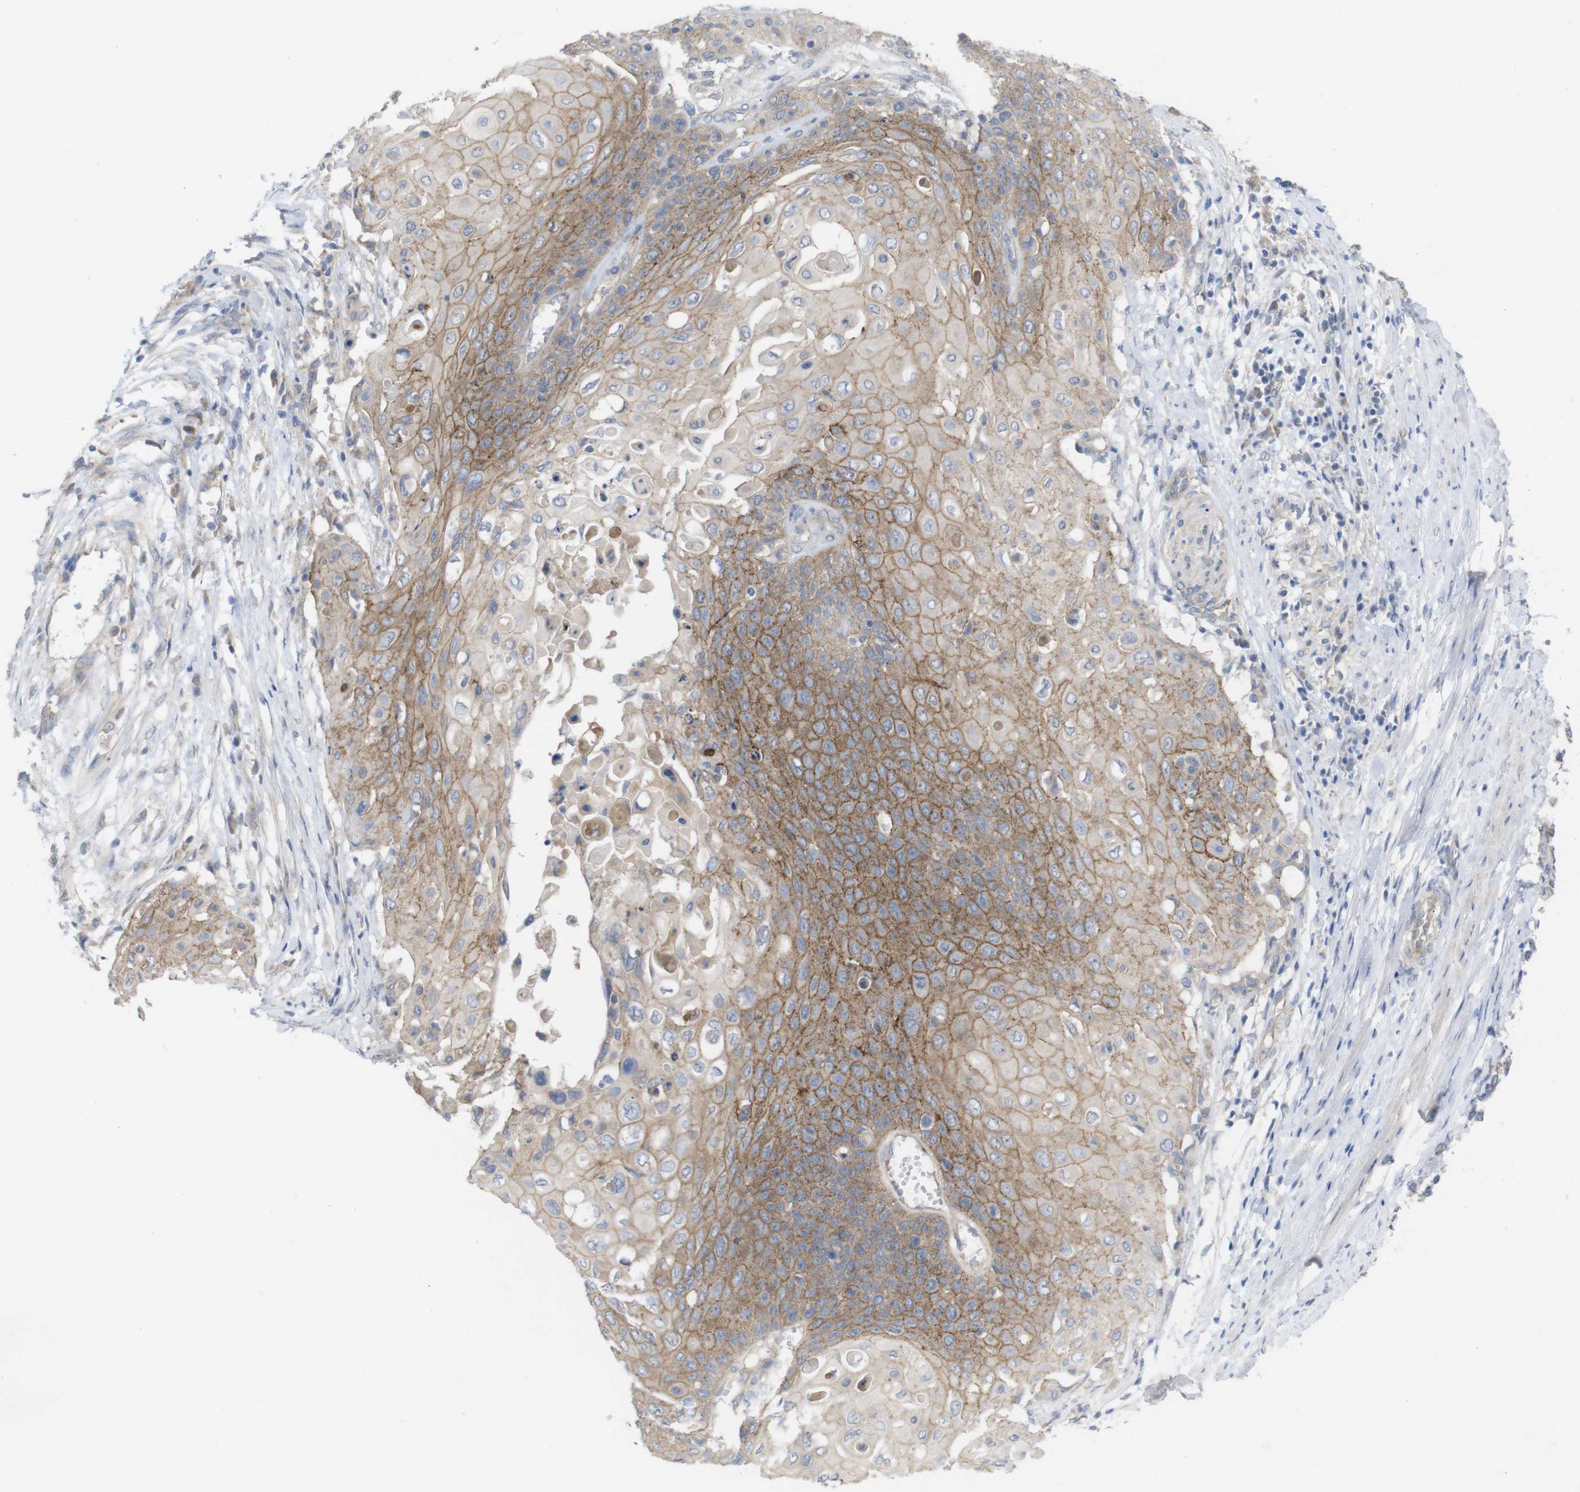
{"staining": {"intensity": "moderate", "quantity": "25%-75%", "location": "cytoplasmic/membranous"}, "tissue": "cervical cancer", "cell_type": "Tumor cells", "image_type": "cancer", "snomed": [{"axis": "morphology", "description": "Squamous cell carcinoma, NOS"}, {"axis": "topography", "description": "Cervix"}], "caption": "This photomicrograph displays IHC staining of cervical cancer, with medium moderate cytoplasmic/membranous staining in approximately 25%-75% of tumor cells.", "gene": "KIDINS220", "patient": {"sex": "female", "age": 39}}